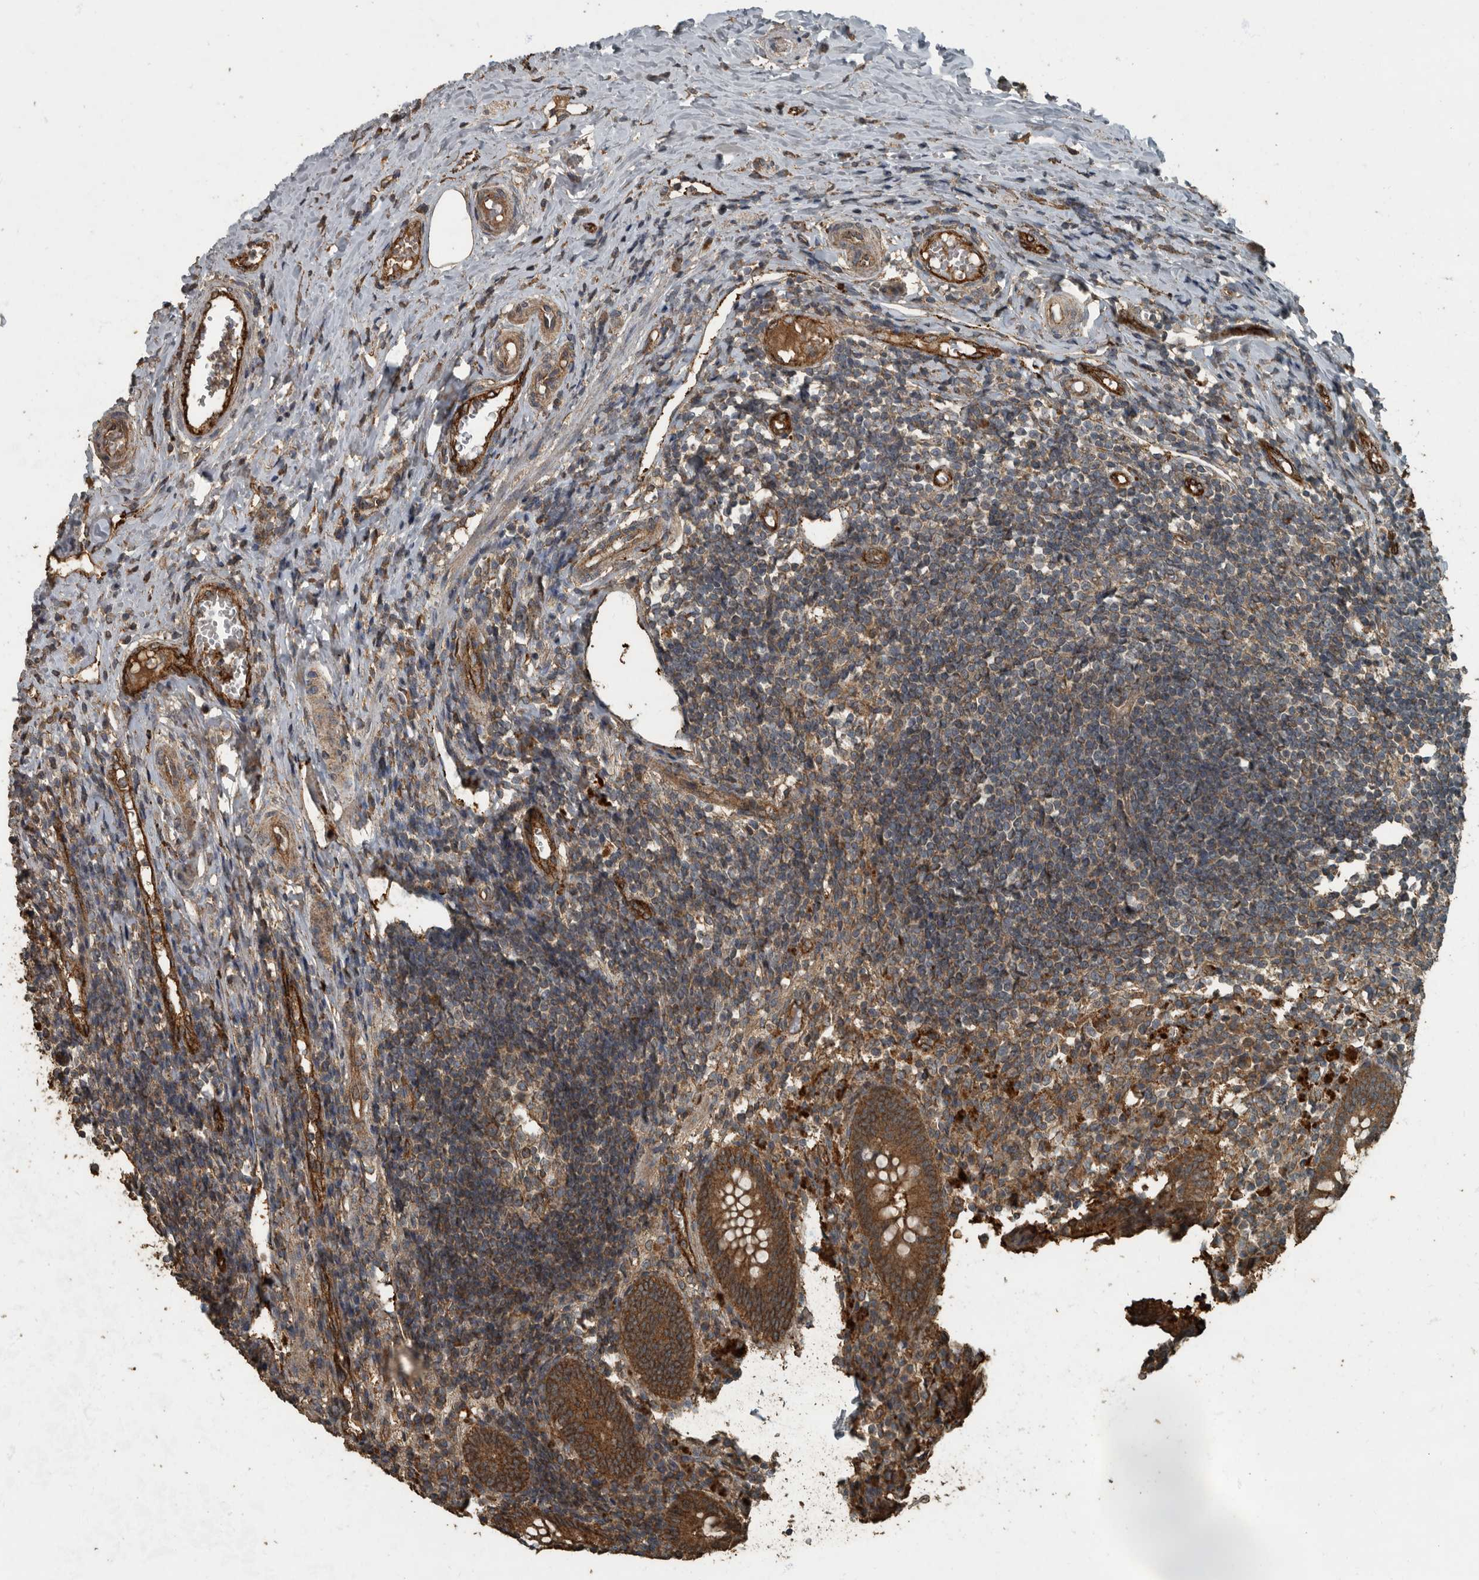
{"staining": {"intensity": "strong", "quantity": ">75%", "location": "cytoplasmic/membranous"}, "tissue": "appendix", "cell_type": "Glandular cells", "image_type": "normal", "snomed": [{"axis": "morphology", "description": "Normal tissue, NOS"}, {"axis": "topography", "description": "Appendix"}], "caption": "Immunohistochemical staining of benign human appendix displays >75% levels of strong cytoplasmic/membranous protein staining in approximately >75% of glandular cells. (DAB IHC, brown staining for protein, blue staining for nuclei).", "gene": "IL15RA", "patient": {"sex": "female", "age": 17}}